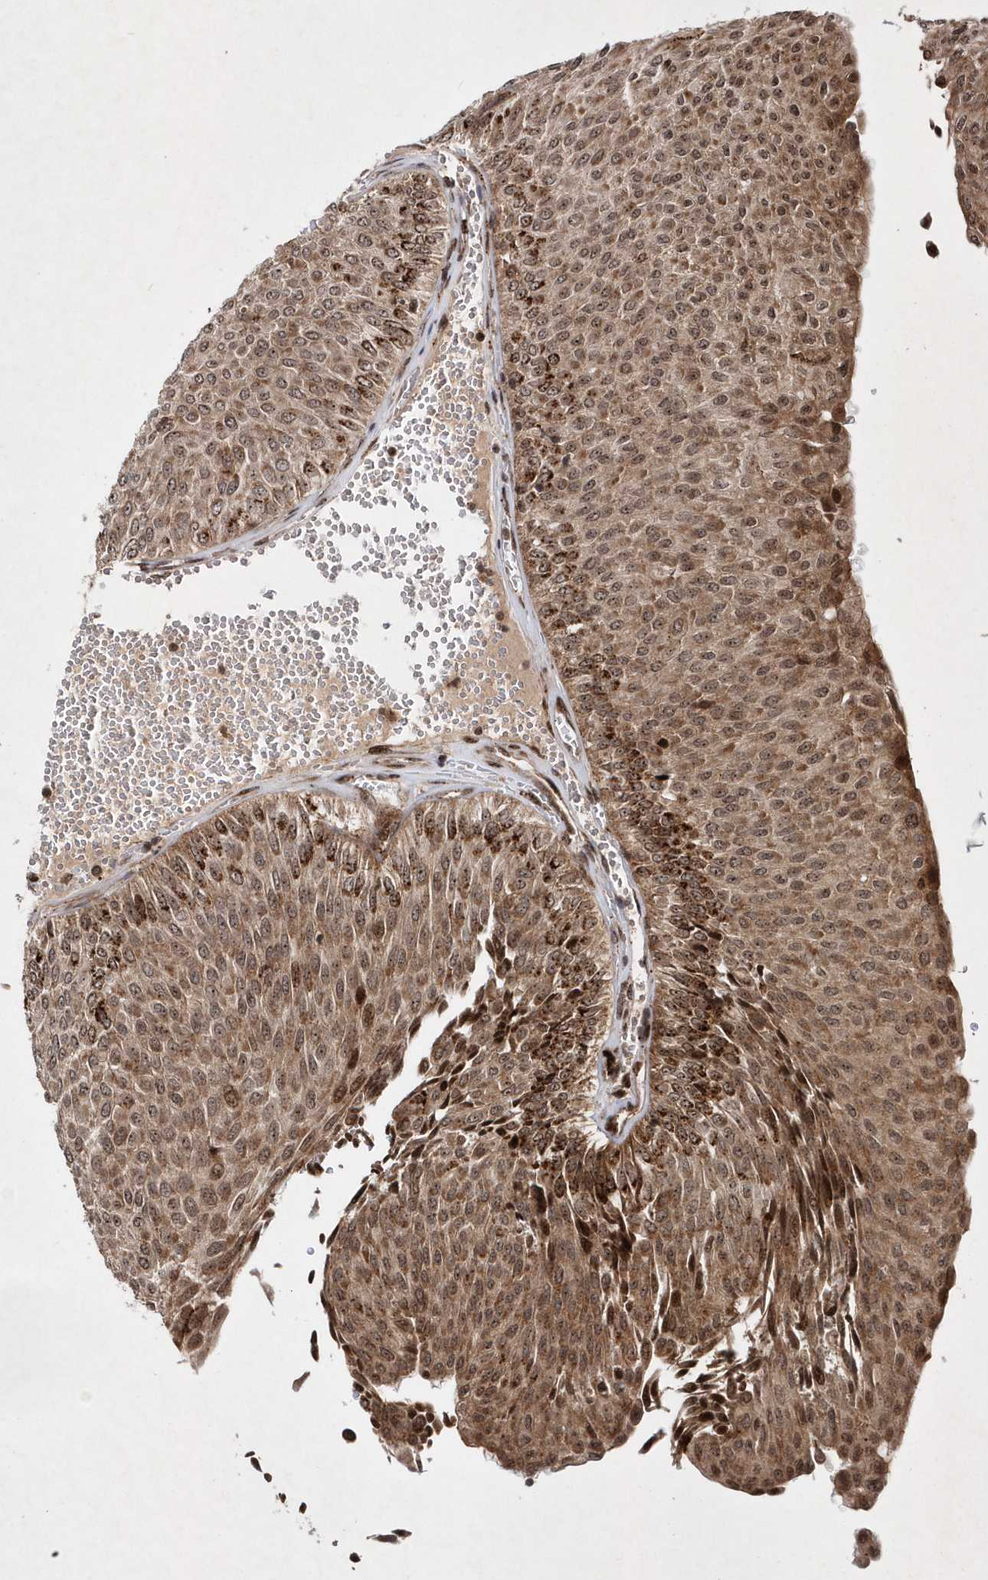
{"staining": {"intensity": "moderate", "quantity": ">75%", "location": "cytoplasmic/membranous,nuclear"}, "tissue": "urothelial cancer", "cell_type": "Tumor cells", "image_type": "cancer", "snomed": [{"axis": "morphology", "description": "Urothelial carcinoma, Low grade"}, {"axis": "topography", "description": "Urinary bladder"}], "caption": "Protein staining demonstrates moderate cytoplasmic/membranous and nuclear staining in about >75% of tumor cells in urothelial cancer. (DAB = brown stain, brightfield microscopy at high magnification).", "gene": "SOWAHB", "patient": {"sex": "male", "age": 78}}